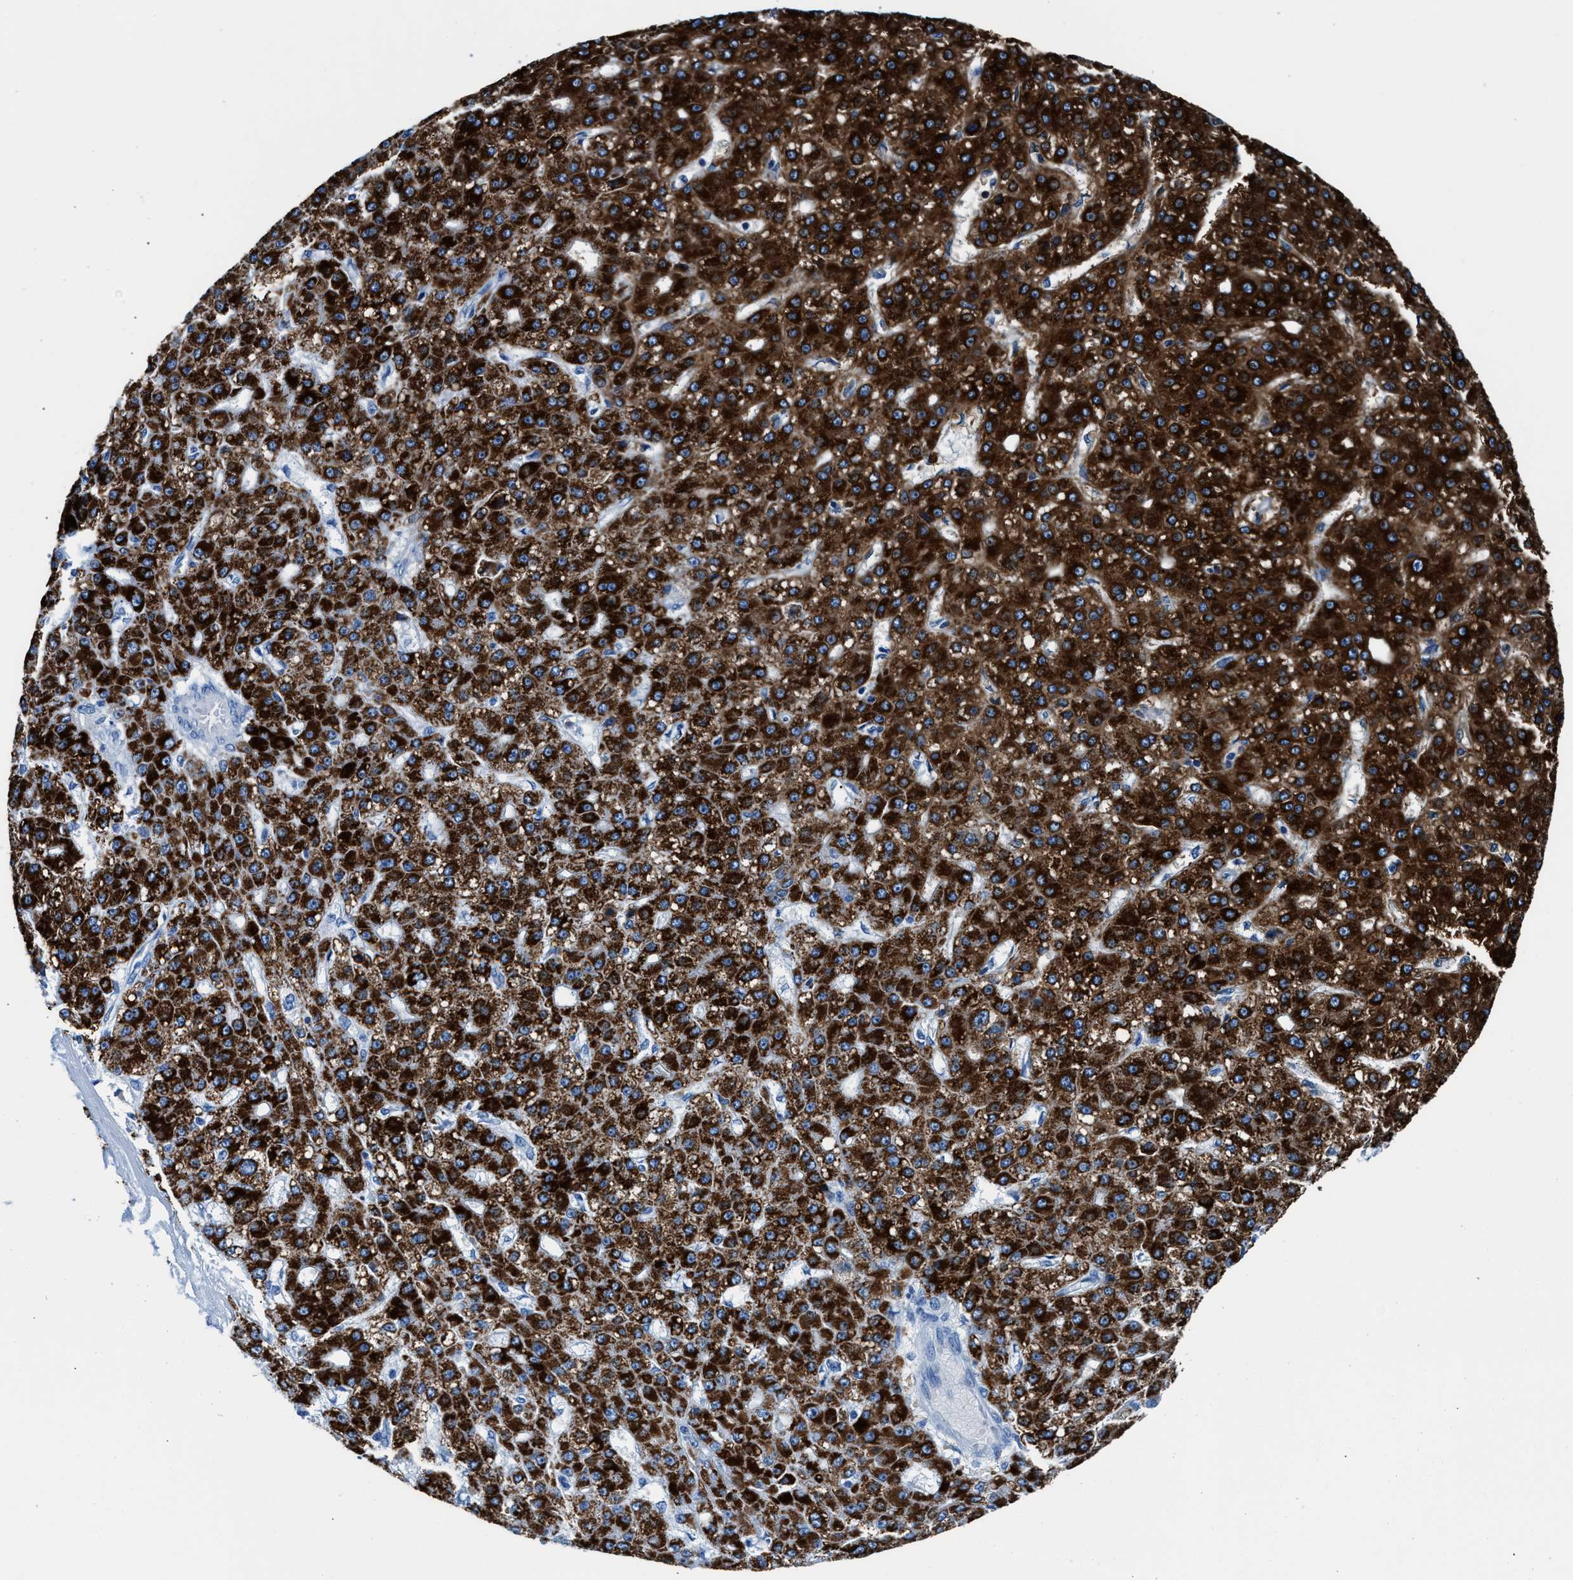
{"staining": {"intensity": "strong", "quantity": ">75%", "location": "cytoplasmic/membranous"}, "tissue": "liver cancer", "cell_type": "Tumor cells", "image_type": "cancer", "snomed": [{"axis": "morphology", "description": "Carcinoma, Hepatocellular, NOS"}, {"axis": "topography", "description": "Liver"}], "caption": "Liver cancer (hepatocellular carcinoma) tissue shows strong cytoplasmic/membranous positivity in approximately >75% of tumor cells", "gene": "CPS1", "patient": {"sex": "male", "age": 67}}